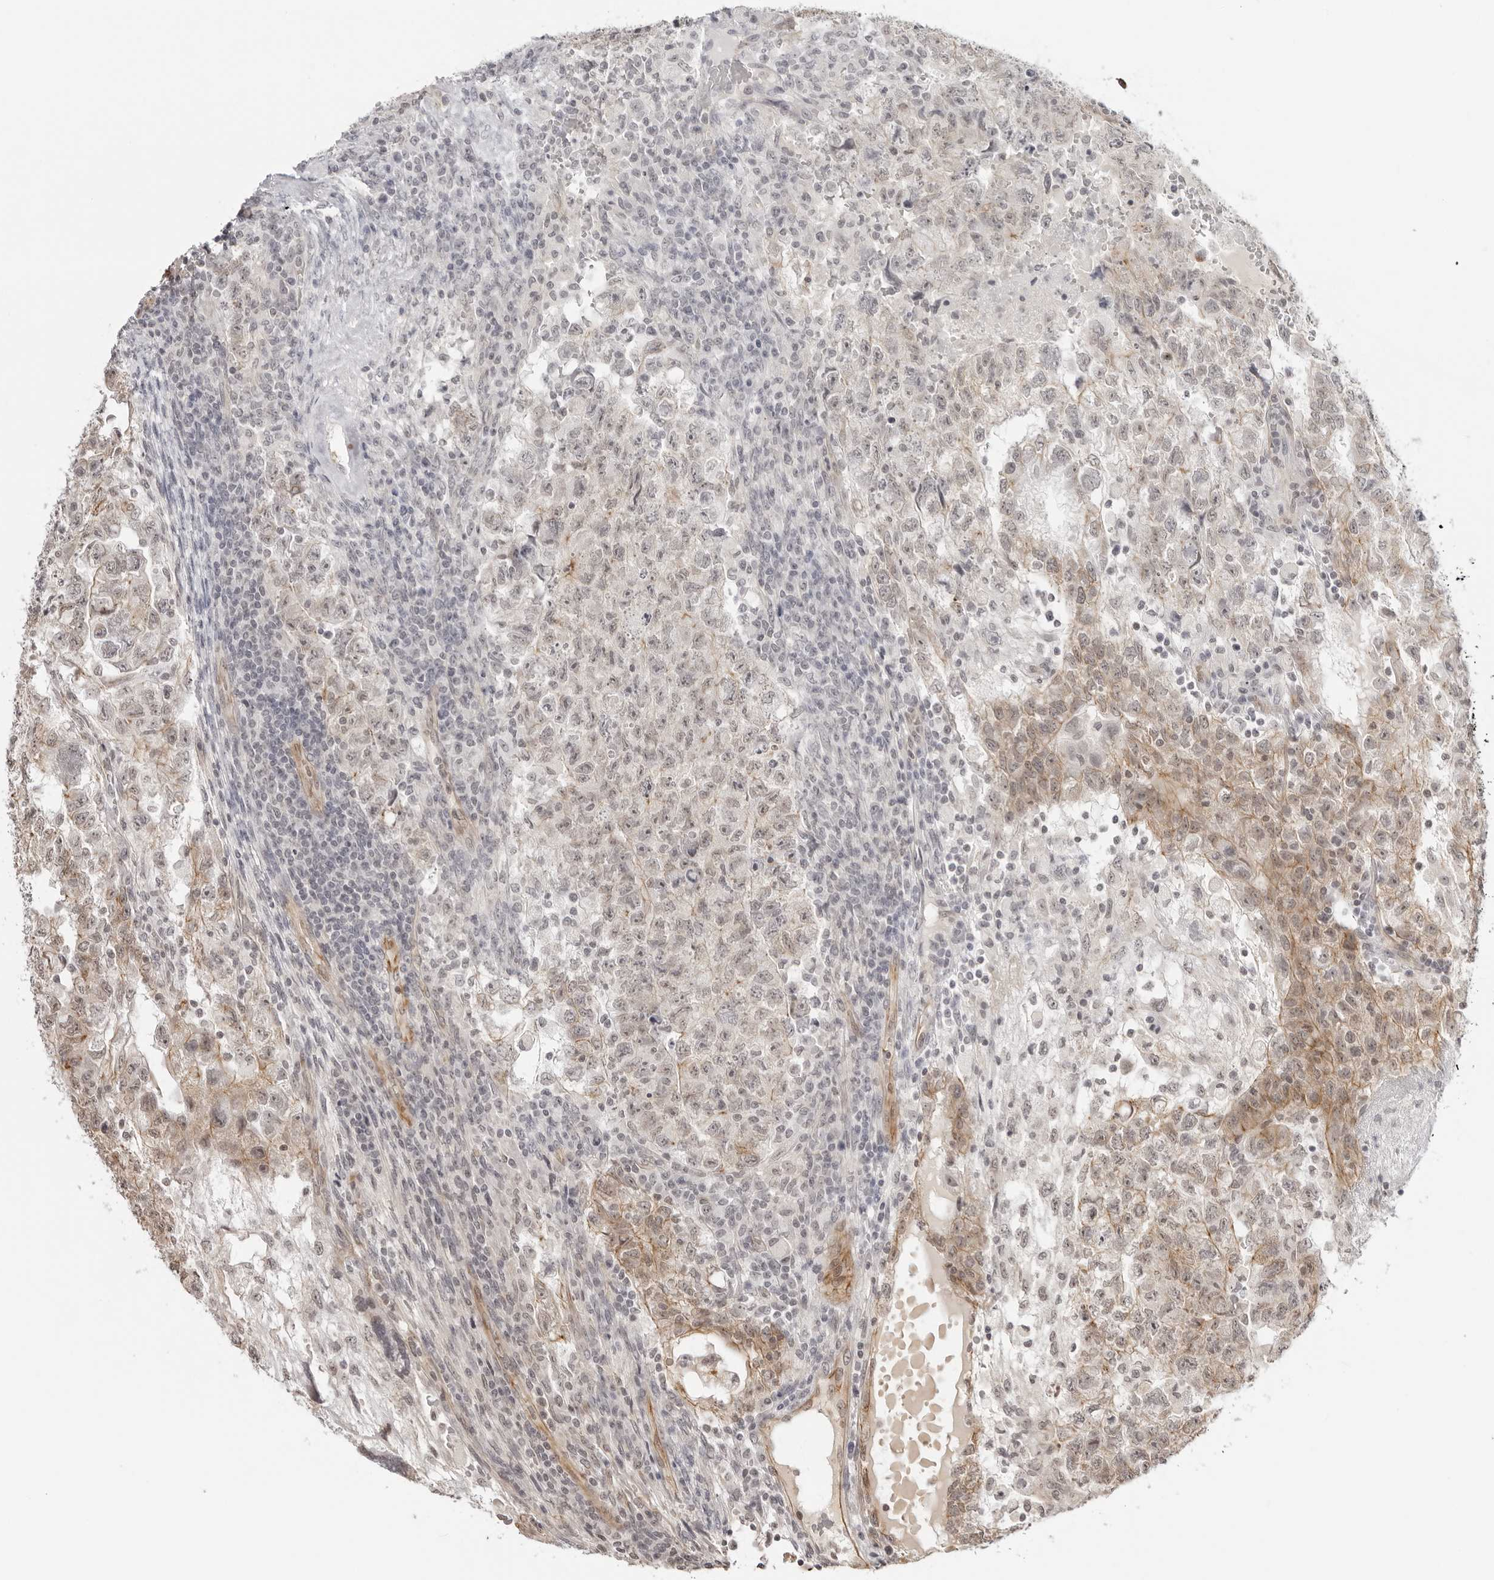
{"staining": {"intensity": "moderate", "quantity": "25%-75%", "location": "cytoplasmic/membranous"}, "tissue": "testis cancer", "cell_type": "Tumor cells", "image_type": "cancer", "snomed": [{"axis": "morphology", "description": "Carcinoma, Embryonal, NOS"}, {"axis": "topography", "description": "Testis"}], "caption": "Embryonal carcinoma (testis) stained with DAB immunohistochemistry shows medium levels of moderate cytoplasmic/membranous staining in about 25%-75% of tumor cells.", "gene": "TRAPPC3", "patient": {"sex": "male", "age": 36}}